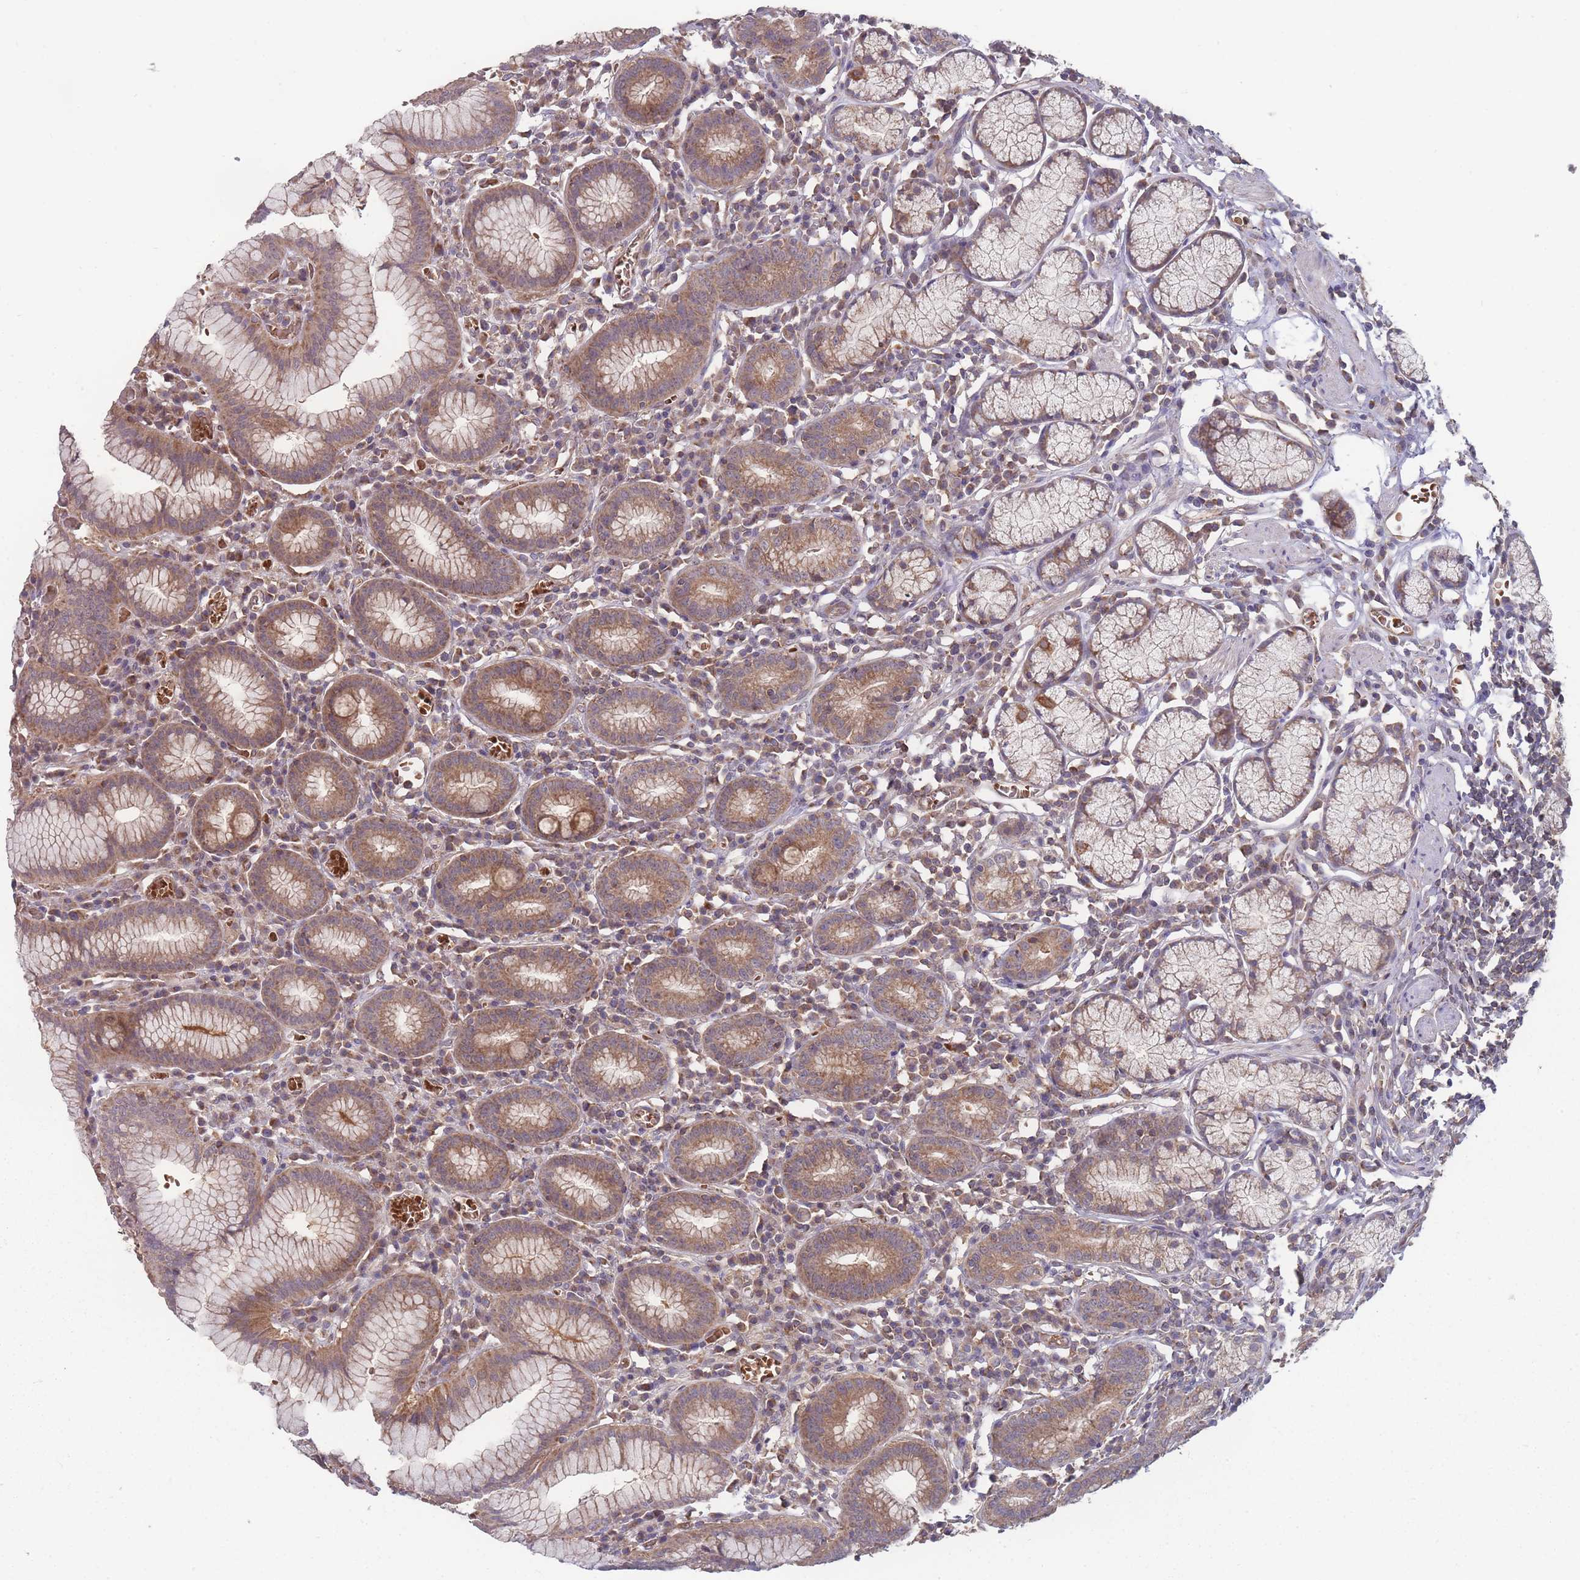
{"staining": {"intensity": "moderate", "quantity": ">75%", "location": "cytoplasmic/membranous"}, "tissue": "stomach", "cell_type": "Glandular cells", "image_type": "normal", "snomed": [{"axis": "morphology", "description": "Normal tissue, NOS"}, {"axis": "topography", "description": "Stomach"}], "caption": "This histopathology image shows benign stomach stained with immunohistochemistry (IHC) to label a protein in brown. The cytoplasmic/membranous of glandular cells show moderate positivity for the protein. Nuclei are counter-stained blue.", "gene": "SLC35B4", "patient": {"sex": "male", "age": 55}}